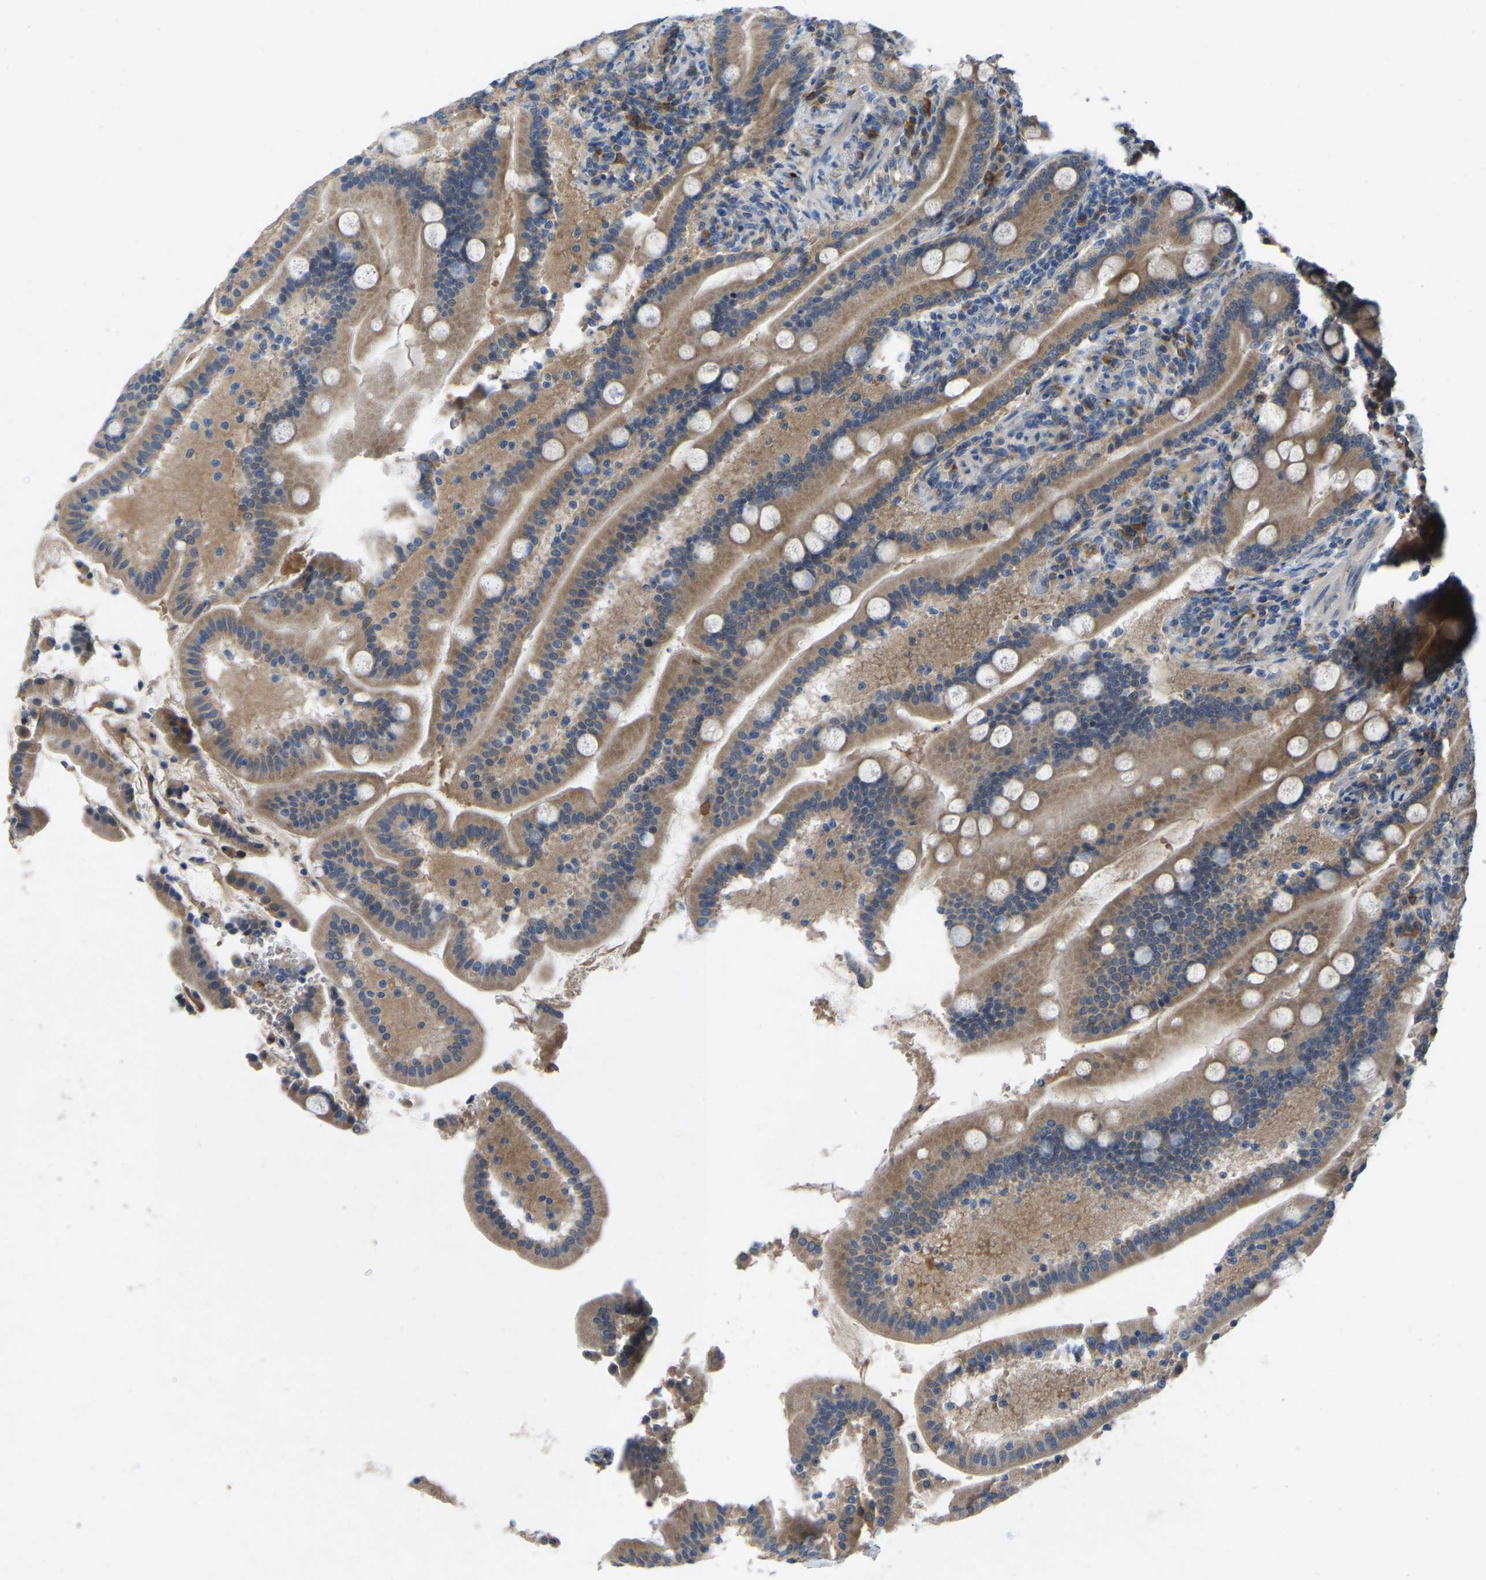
{"staining": {"intensity": "moderate", "quantity": ">75%", "location": "cytoplasmic/membranous"}, "tissue": "duodenum", "cell_type": "Glandular cells", "image_type": "normal", "snomed": [{"axis": "morphology", "description": "Normal tissue, NOS"}, {"axis": "topography", "description": "Duodenum"}], "caption": "Duodenum stained with DAB (3,3'-diaminobenzidine) immunohistochemistry exhibits medium levels of moderate cytoplasmic/membranous positivity in about >75% of glandular cells.", "gene": "FHIT", "patient": {"sex": "male", "age": 54}}